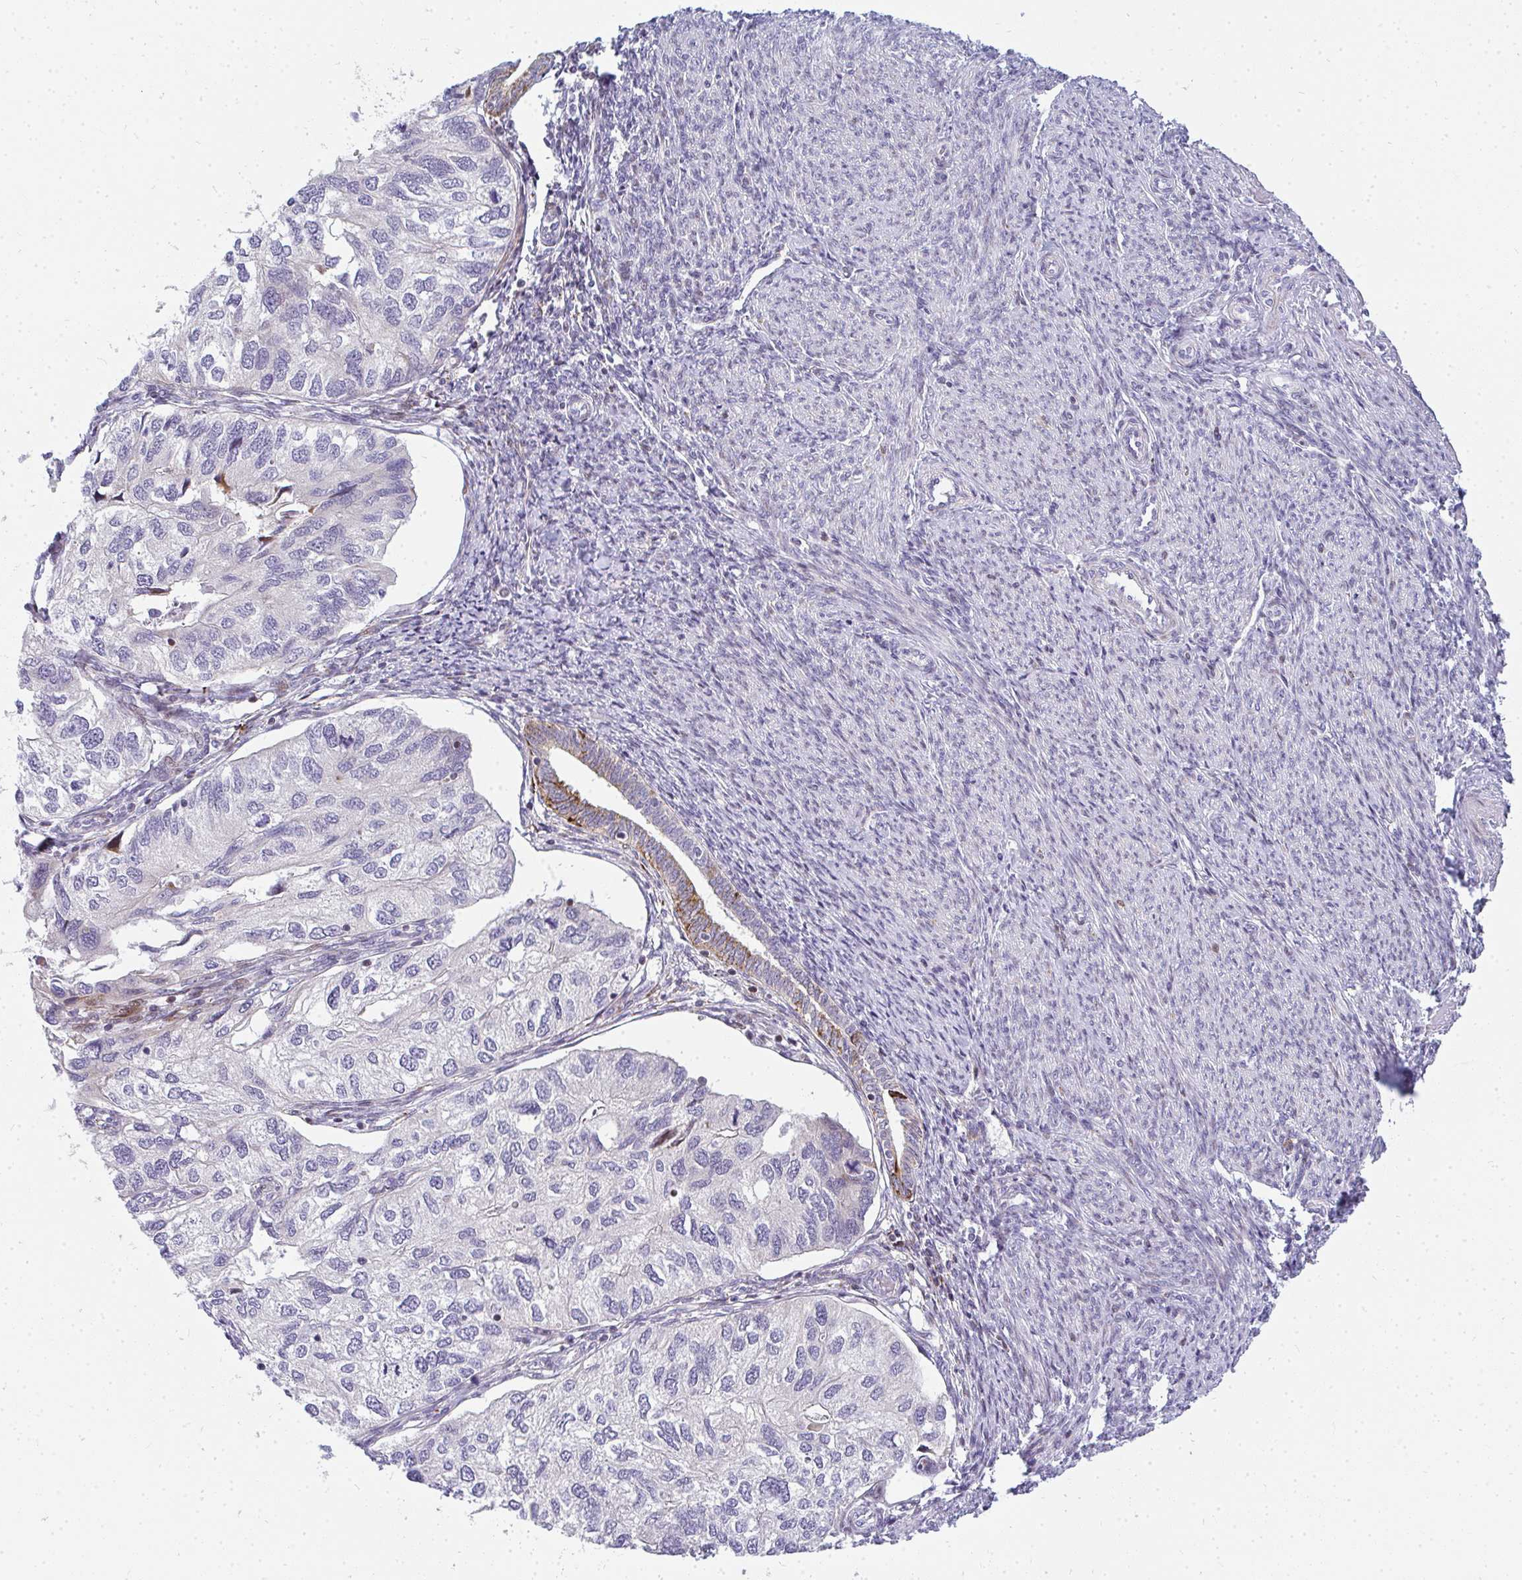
{"staining": {"intensity": "negative", "quantity": "none", "location": "none"}, "tissue": "endometrial cancer", "cell_type": "Tumor cells", "image_type": "cancer", "snomed": [{"axis": "morphology", "description": "Carcinoma, NOS"}, {"axis": "topography", "description": "Uterus"}], "caption": "There is no significant expression in tumor cells of endometrial cancer. (DAB (3,3'-diaminobenzidine) immunohistochemistry with hematoxylin counter stain).", "gene": "PLA2G5", "patient": {"sex": "female", "age": 76}}